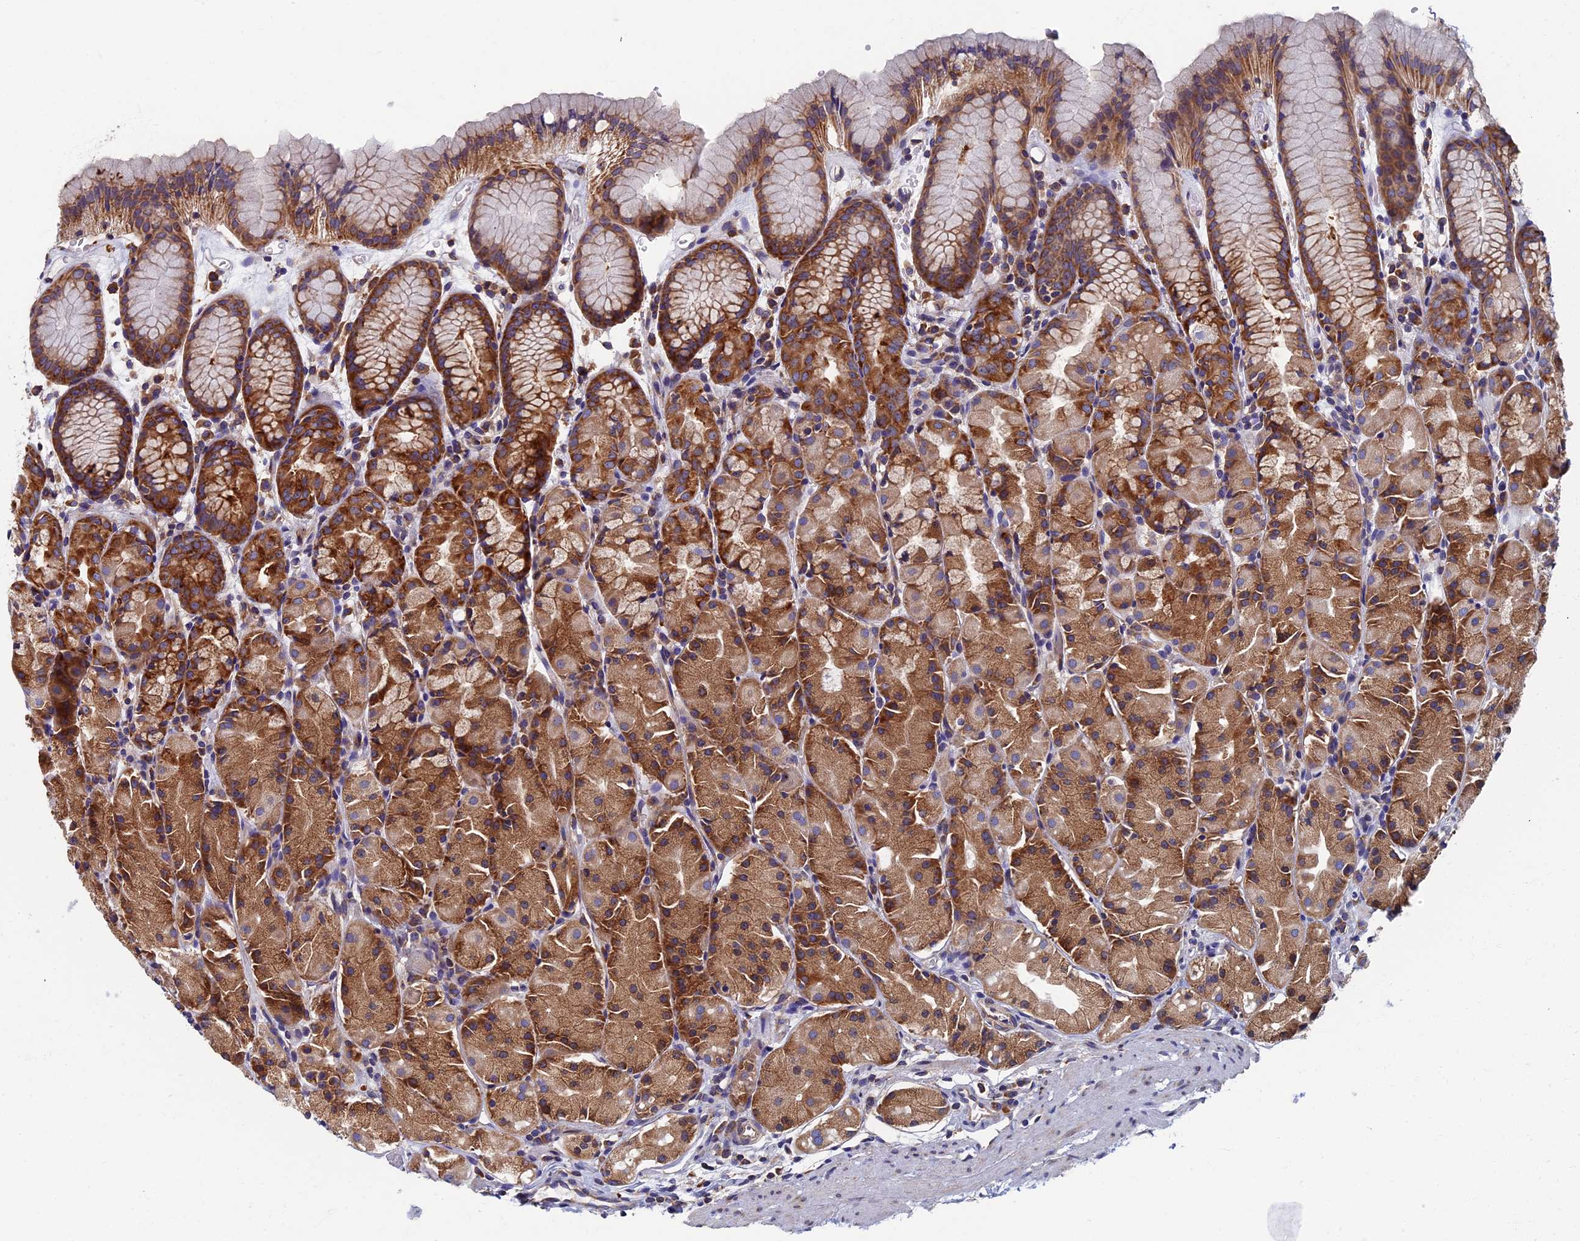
{"staining": {"intensity": "strong", "quantity": "25%-75%", "location": "cytoplasmic/membranous"}, "tissue": "stomach", "cell_type": "Glandular cells", "image_type": "normal", "snomed": [{"axis": "morphology", "description": "Normal tissue, NOS"}, {"axis": "topography", "description": "Stomach, upper"}], "caption": "High-magnification brightfield microscopy of benign stomach stained with DAB (brown) and counterstained with hematoxylin (blue). glandular cells exhibit strong cytoplasmic/membranous positivity is present in approximately25%-75% of cells. The staining was performed using DAB to visualize the protein expression in brown, while the nuclei were stained in blue with hematoxylin (Magnification: 20x).", "gene": "YBX1", "patient": {"sex": "male", "age": 47}}